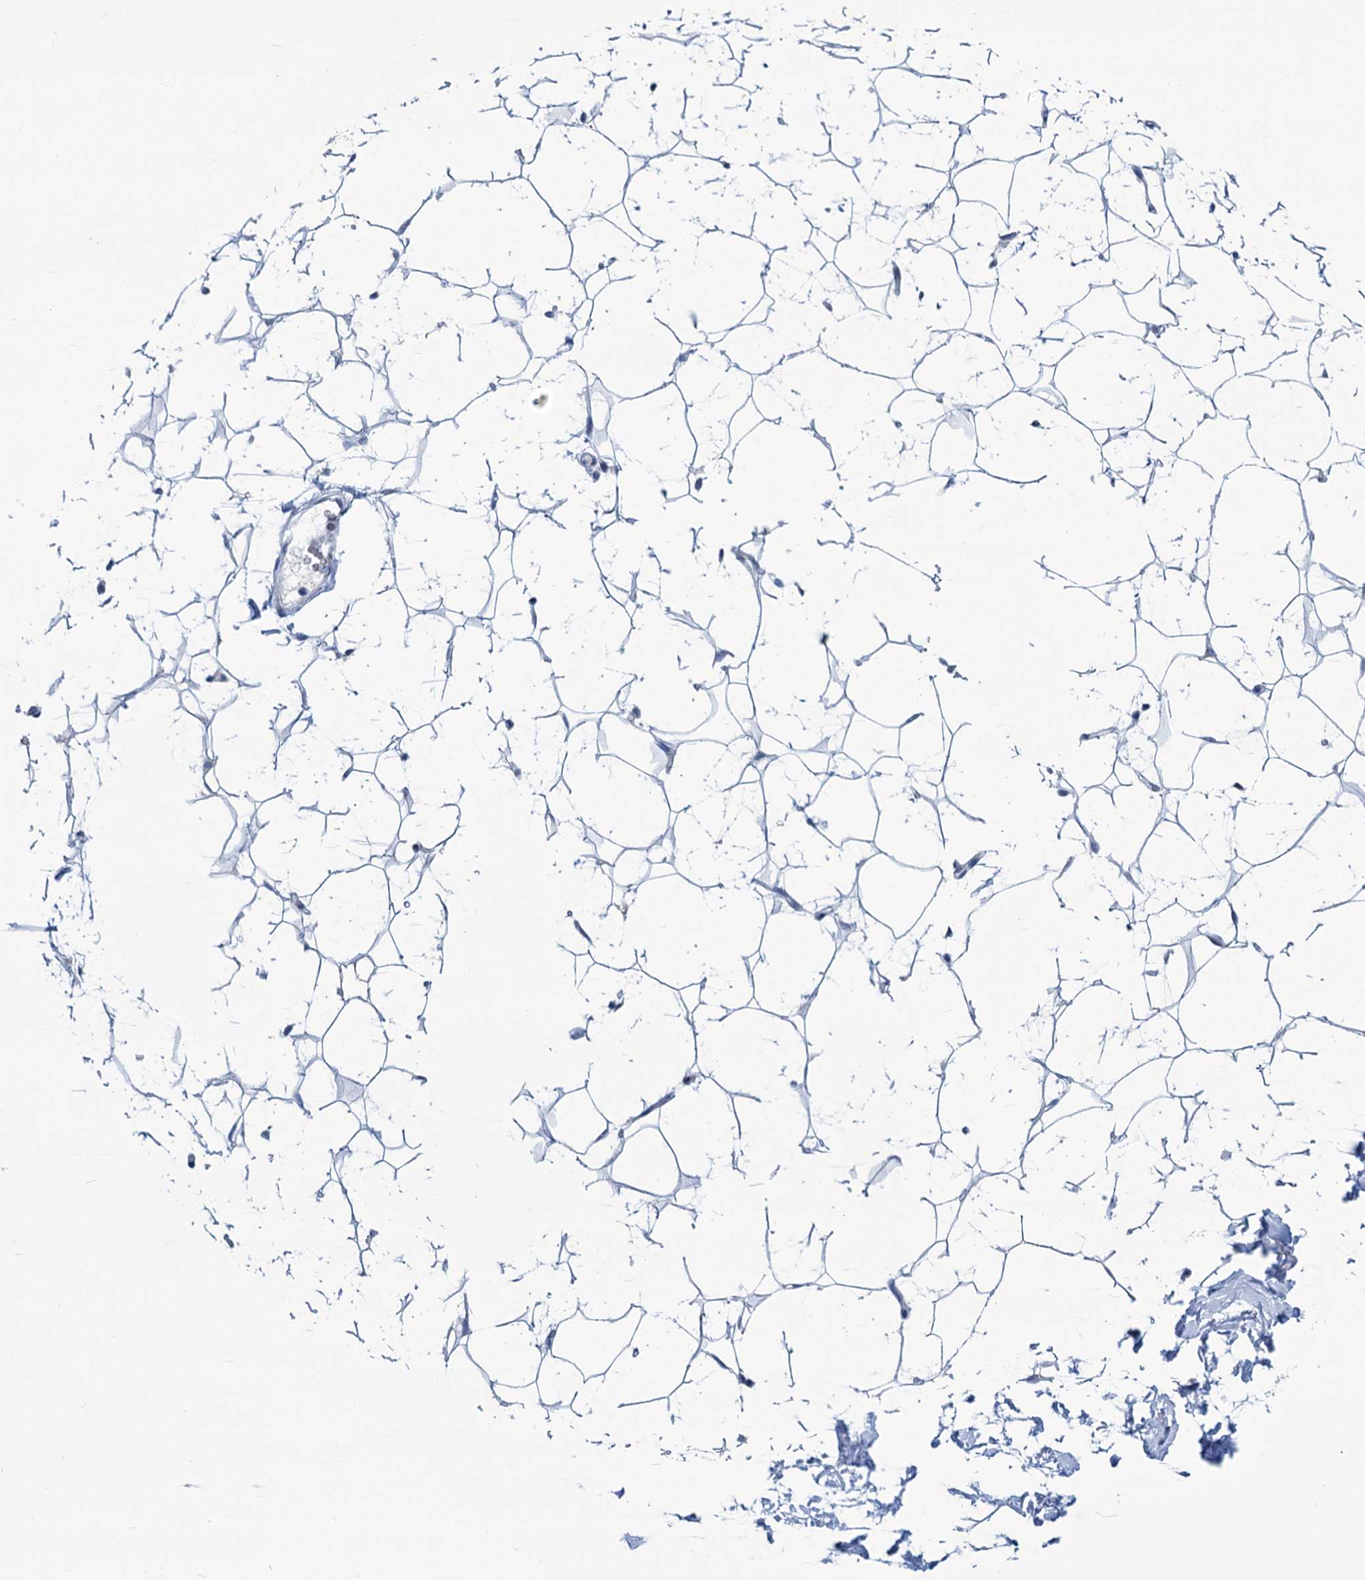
{"staining": {"intensity": "negative", "quantity": "none", "location": "none"}, "tissue": "adipose tissue", "cell_type": "Adipocytes", "image_type": "normal", "snomed": [{"axis": "morphology", "description": "Normal tissue, NOS"}, {"axis": "topography", "description": "Breast"}], "caption": "A histopathology image of adipose tissue stained for a protein exhibits no brown staining in adipocytes.", "gene": "NEU3", "patient": {"sex": "female", "age": 26}}